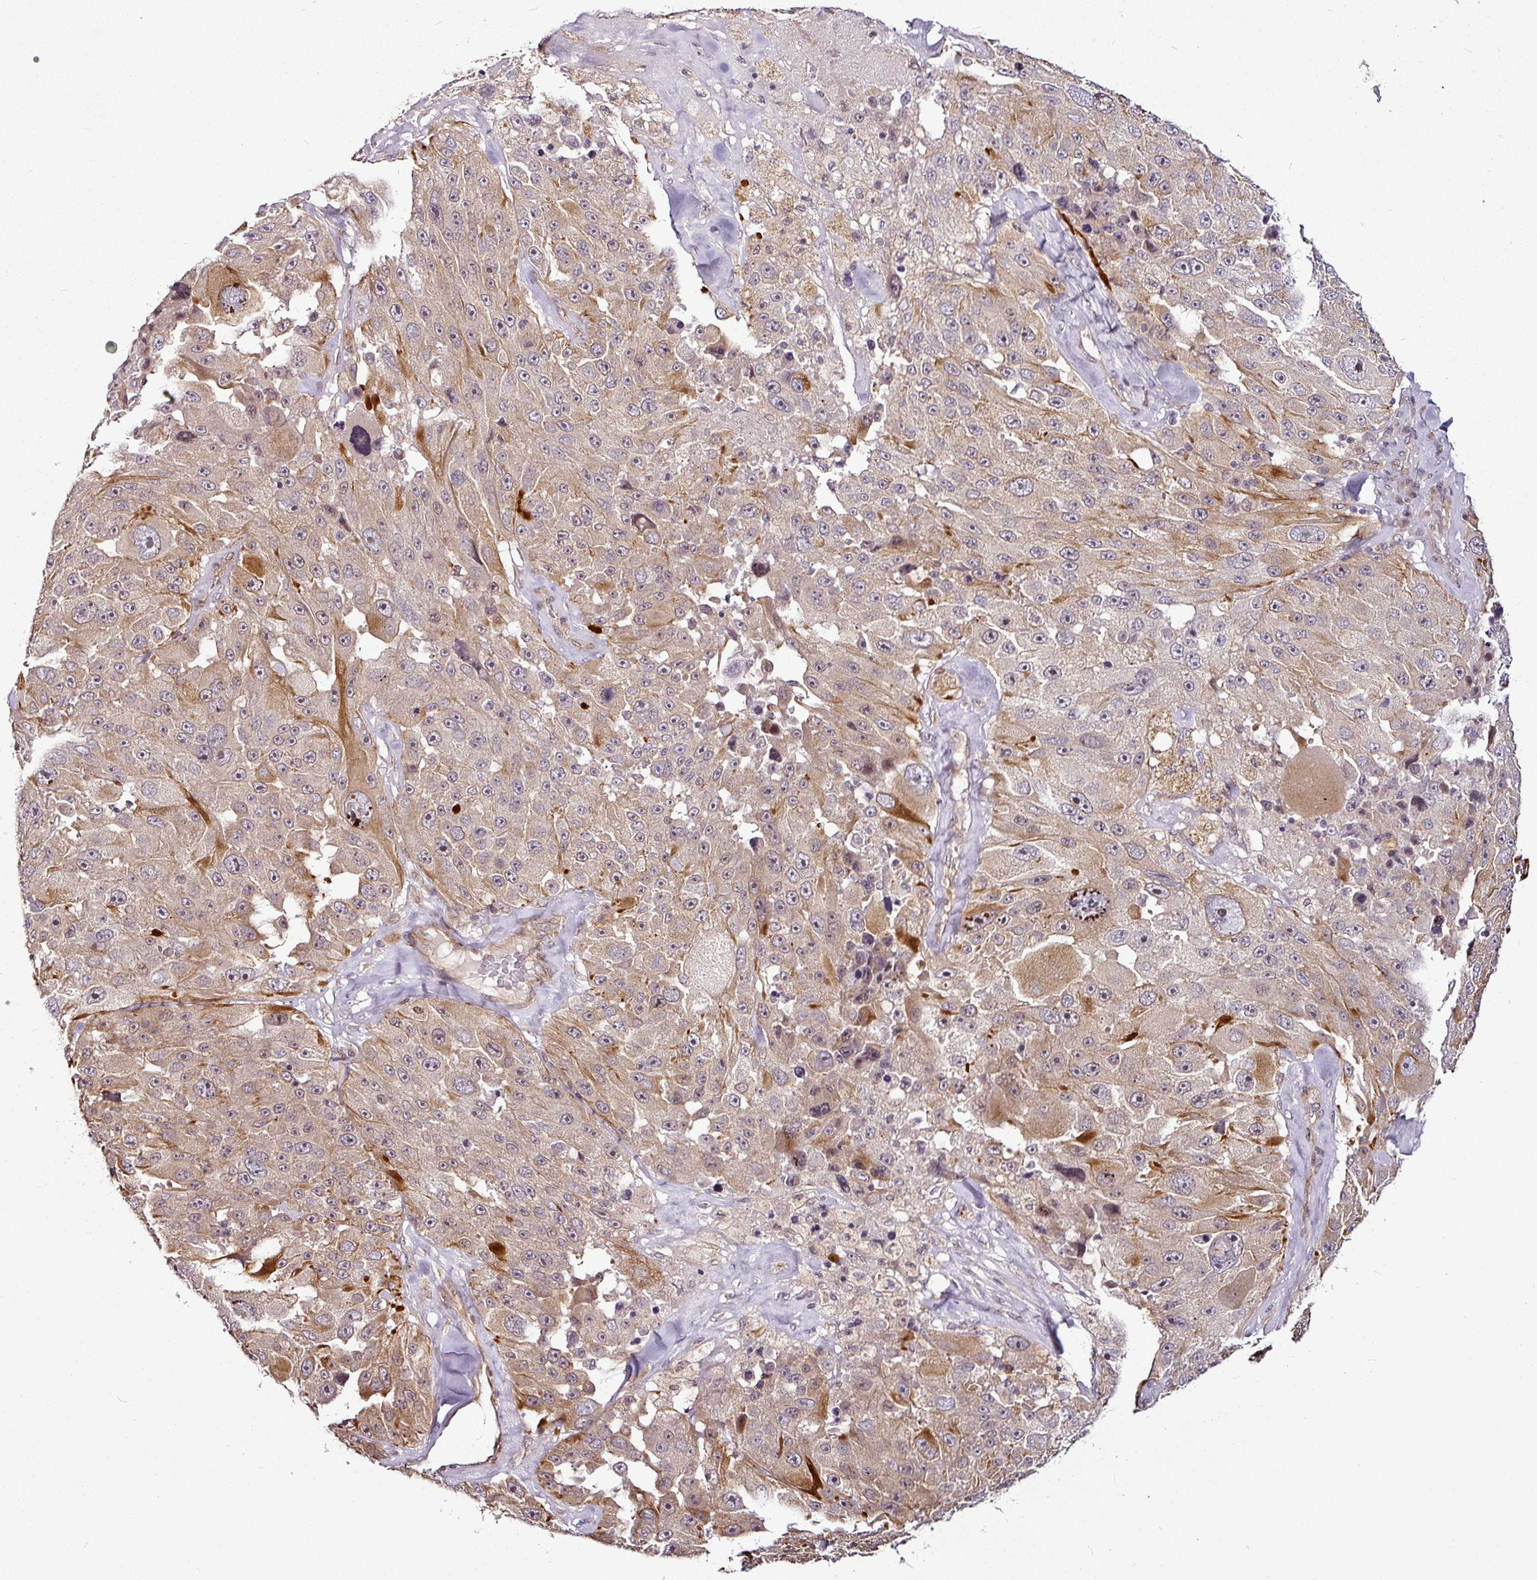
{"staining": {"intensity": "moderate", "quantity": "25%-75%", "location": "cytoplasmic/membranous,nuclear"}, "tissue": "melanoma", "cell_type": "Tumor cells", "image_type": "cancer", "snomed": [{"axis": "morphology", "description": "Malignant melanoma, Metastatic site"}, {"axis": "topography", "description": "Lymph node"}], "caption": "This photomicrograph displays melanoma stained with IHC to label a protein in brown. The cytoplasmic/membranous and nuclear of tumor cells show moderate positivity for the protein. Nuclei are counter-stained blue.", "gene": "DCAF13", "patient": {"sex": "male", "age": 62}}